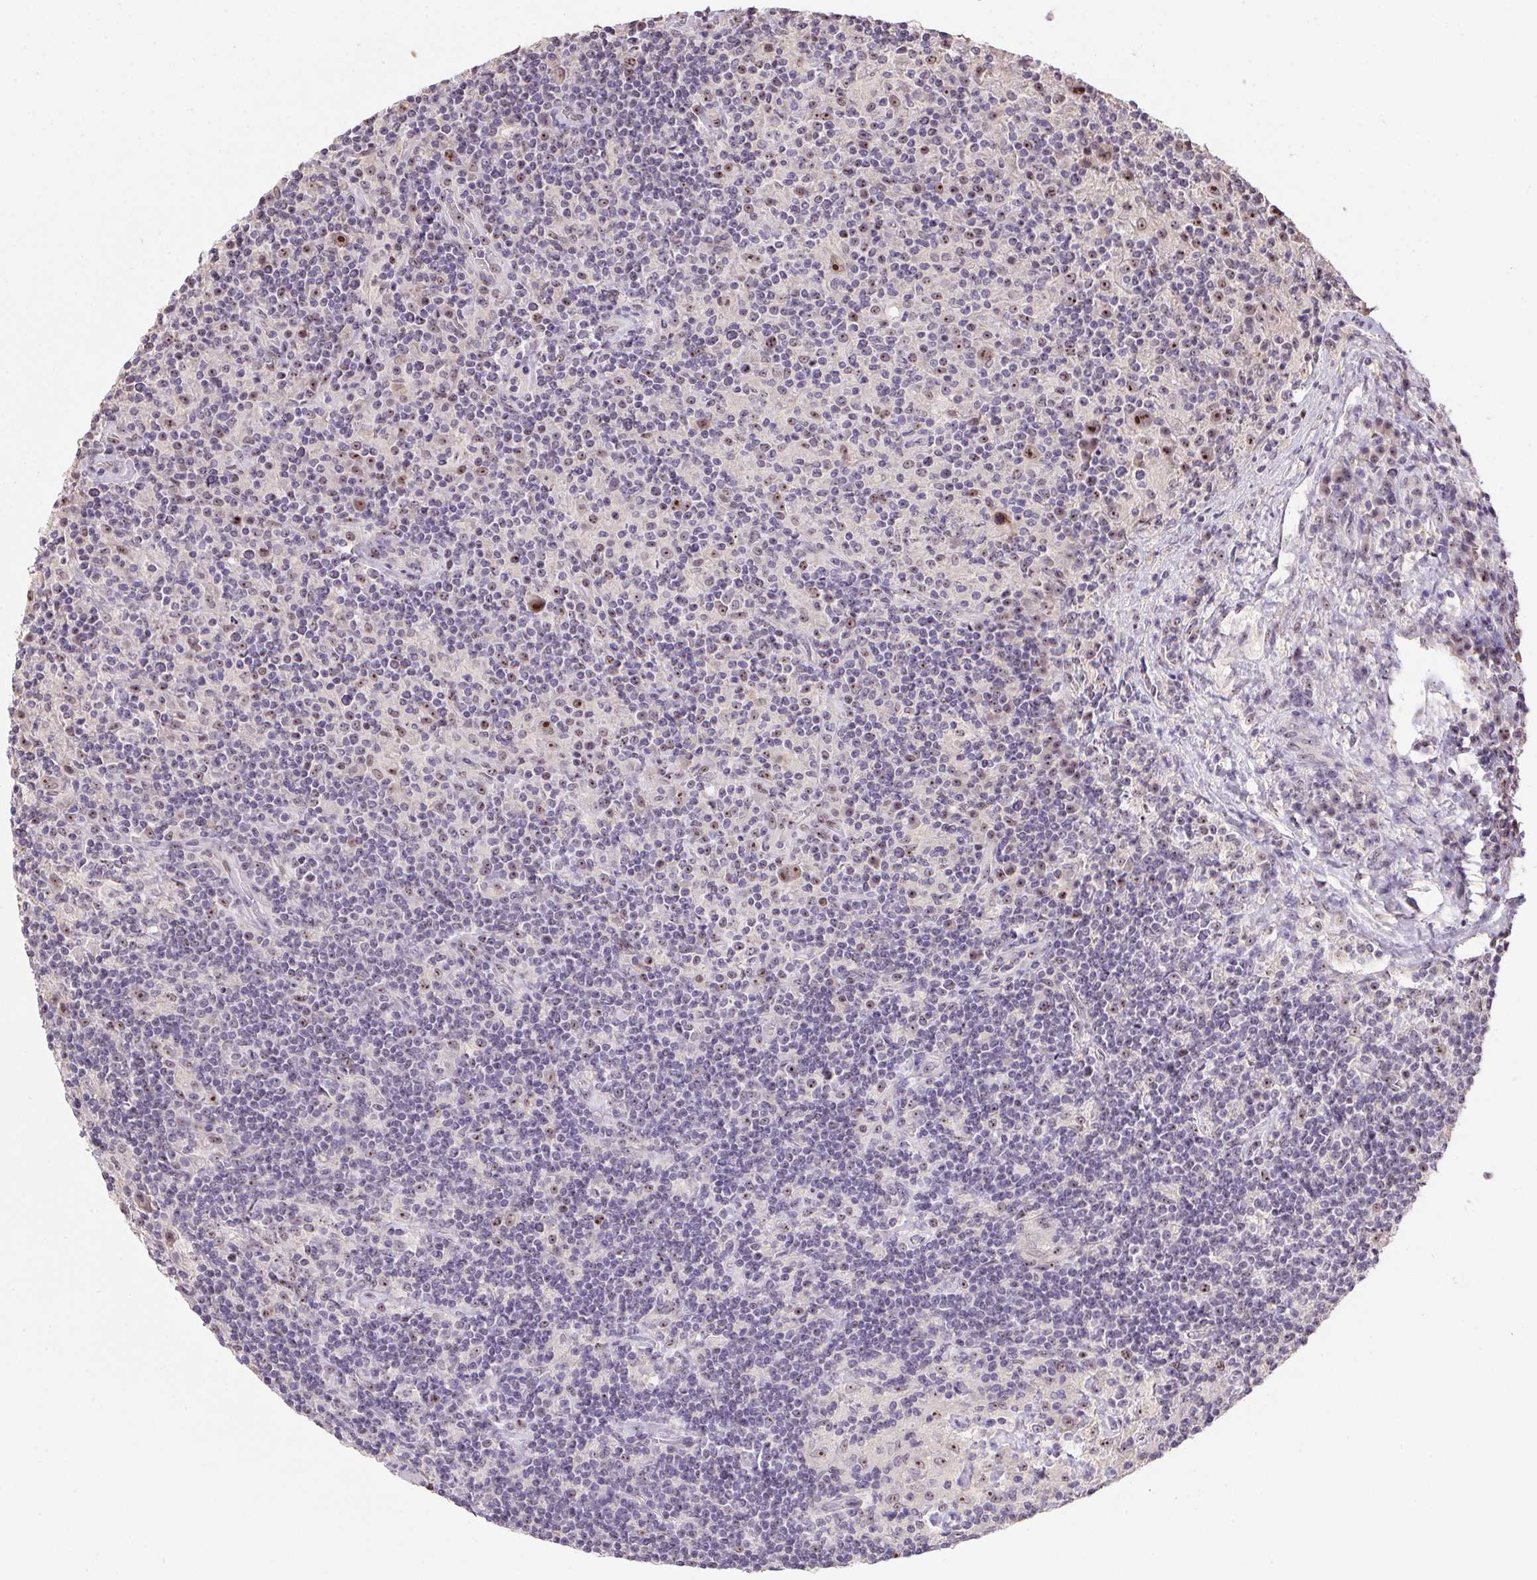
{"staining": {"intensity": "moderate", "quantity": ">75%", "location": "nuclear"}, "tissue": "lymphoma", "cell_type": "Tumor cells", "image_type": "cancer", "snomed": [{"axis": "morphology", "description": "Hodgkin's disease, NOS"}, {"axis": "topography", "description": "Lymph node"}], "caption": "Moderate nuclear staining is appreciated in approximately >75% of tumor cells in lymphoma.", "gene": "BATF2", "patient": {"sex": "male", "age": 70}}